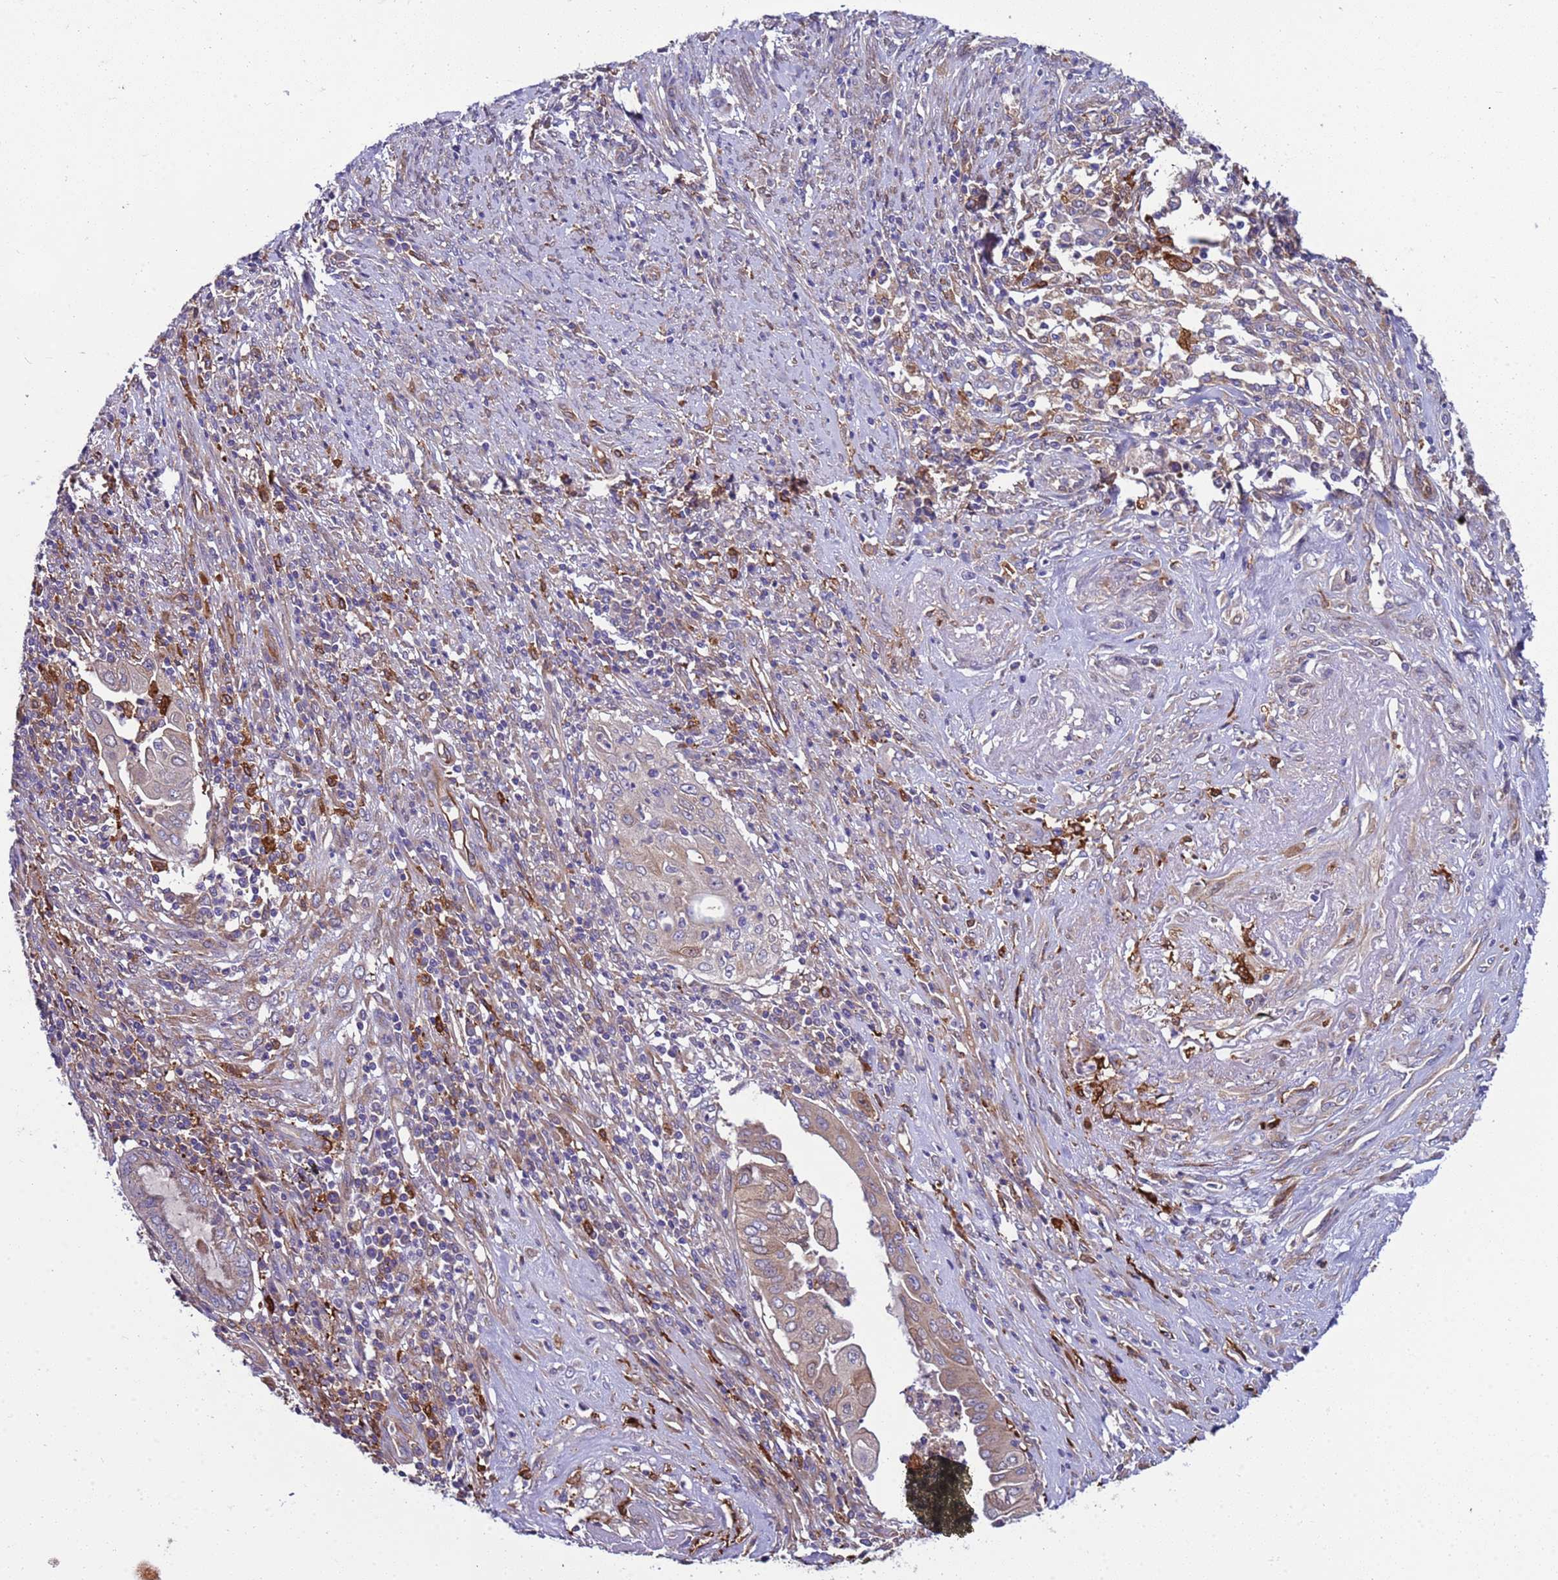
{"staining": {"intensity": "weak", "quantity": "<25%", "location": "cytoplasmic/membranous"}, "tissue": "endometrial cancer", "cell_type": "Tumor cells", "image_type": "cancer", "snomed": [{"axis": "morphology", "description": "Adenocarcinoma, NOS"}, {"axis": "topography", "description": "Uterus"}, {"axis": "topography", "description": "Endometrium"}], "caption": "Endometrial cancer was stained to show a protein in brown. There is no significant positivity in tumor cells. Brightfield microscopy of IHC stained with DAB (3,3'-diaminobenzidine) (brown) and hematoxylin (blue), captured at high magnification.", "gene": "PAQR7", "patient": {"sex": "female", "age": 70}}